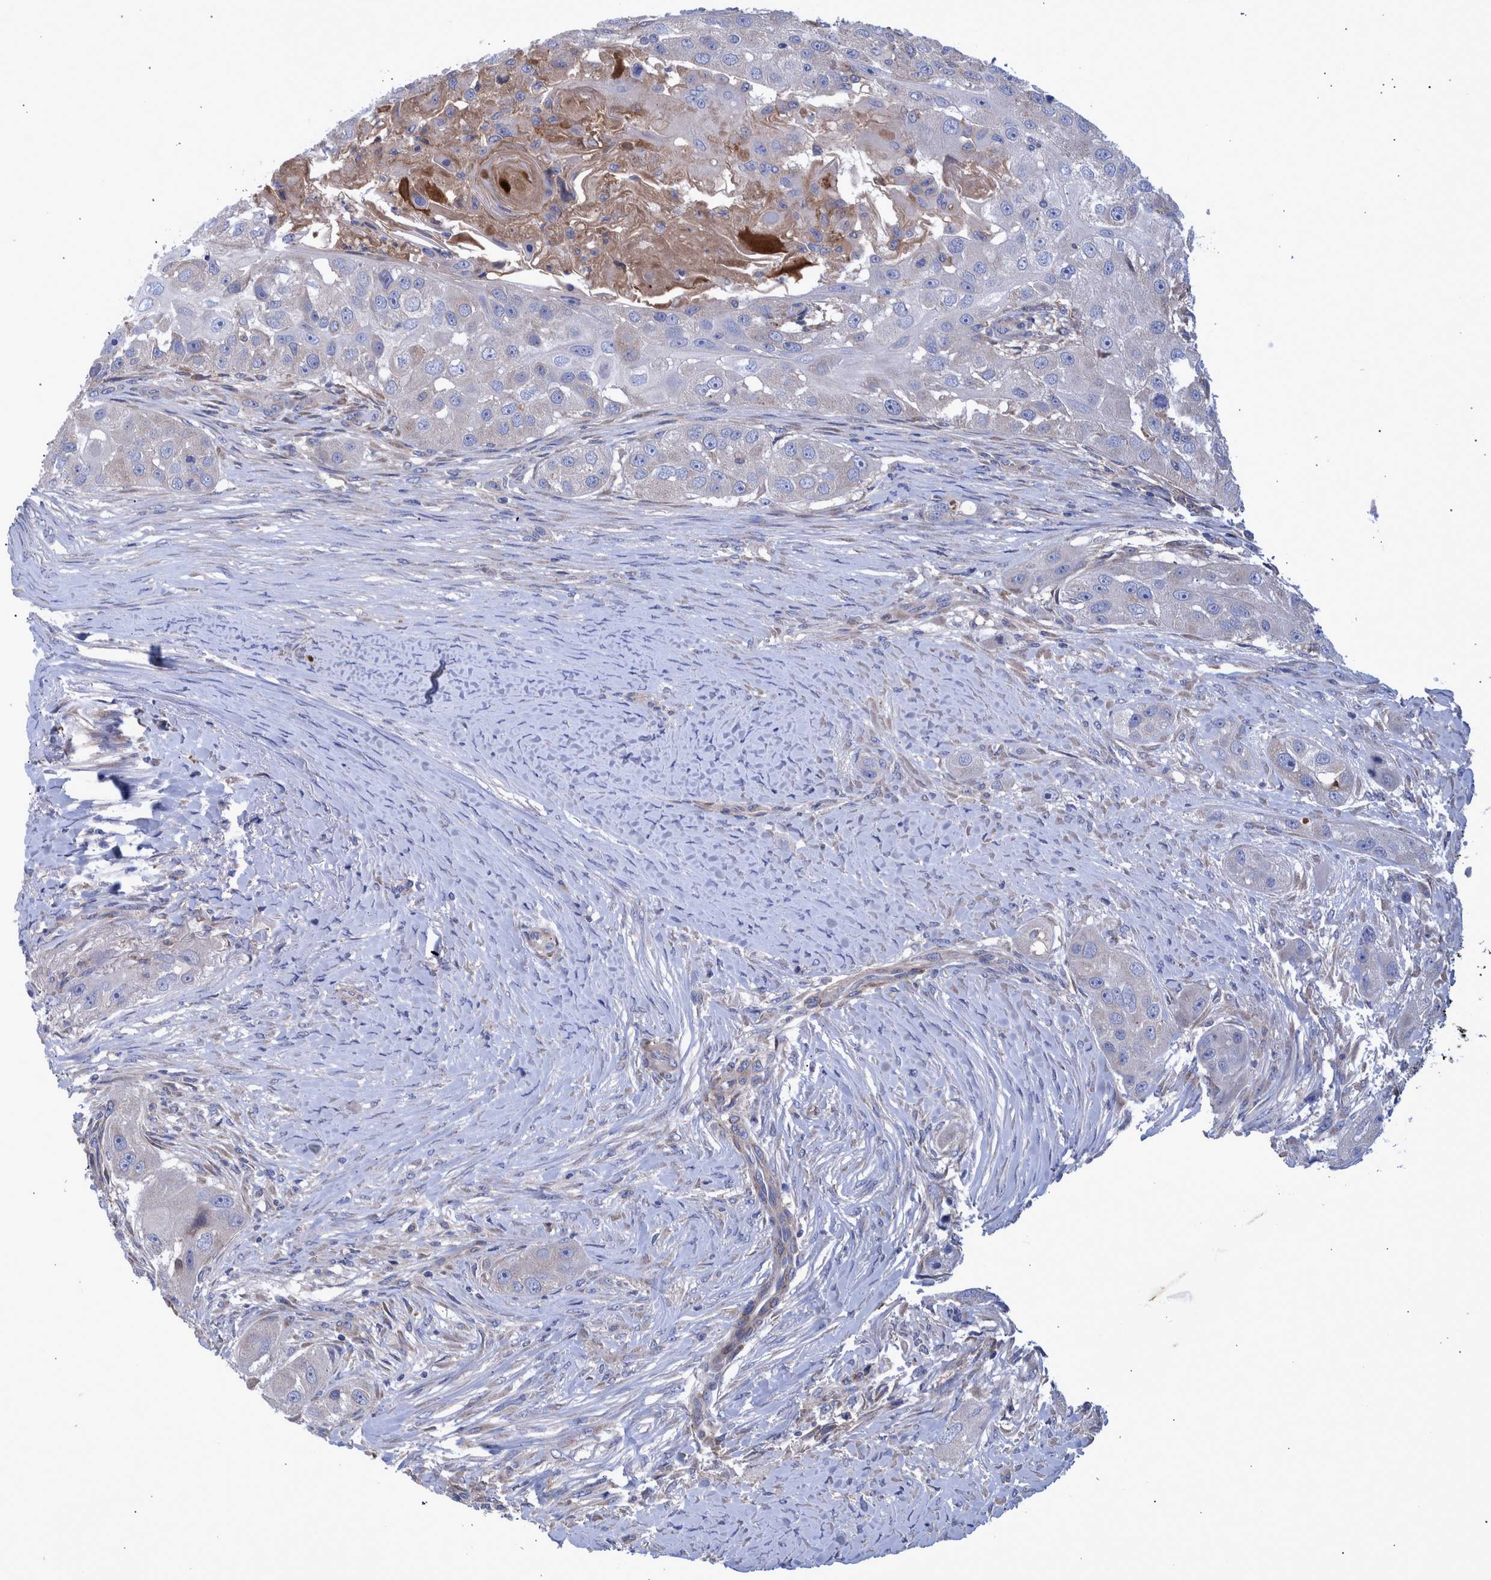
{"staining": {"intensity": "moderate", "quantity": "<25%", "location": "cytoplasmic/membranous"}, "tissue": "head and neck cancer", "cell_type": "Tumor cells", "image_type": "cancer", "snomed": [{"axis": "morphology", "description": "Normal tissue, NOS"}, {"axis": "morphology", "description": "Squamous cell carcinoma, NOS"}, {"axis": "topography", "description": "Skeletal muscle"}, {"axis": "topography", "description": "Head-Neck"}], "caption": "Head and neck cancer stained with a brown dye exhibits moderate cytoplasmic/membranous positive expression in about <25% of tumor cells.", "gene": "DLL4", "patient": {"sex": "male", "age": 51}}